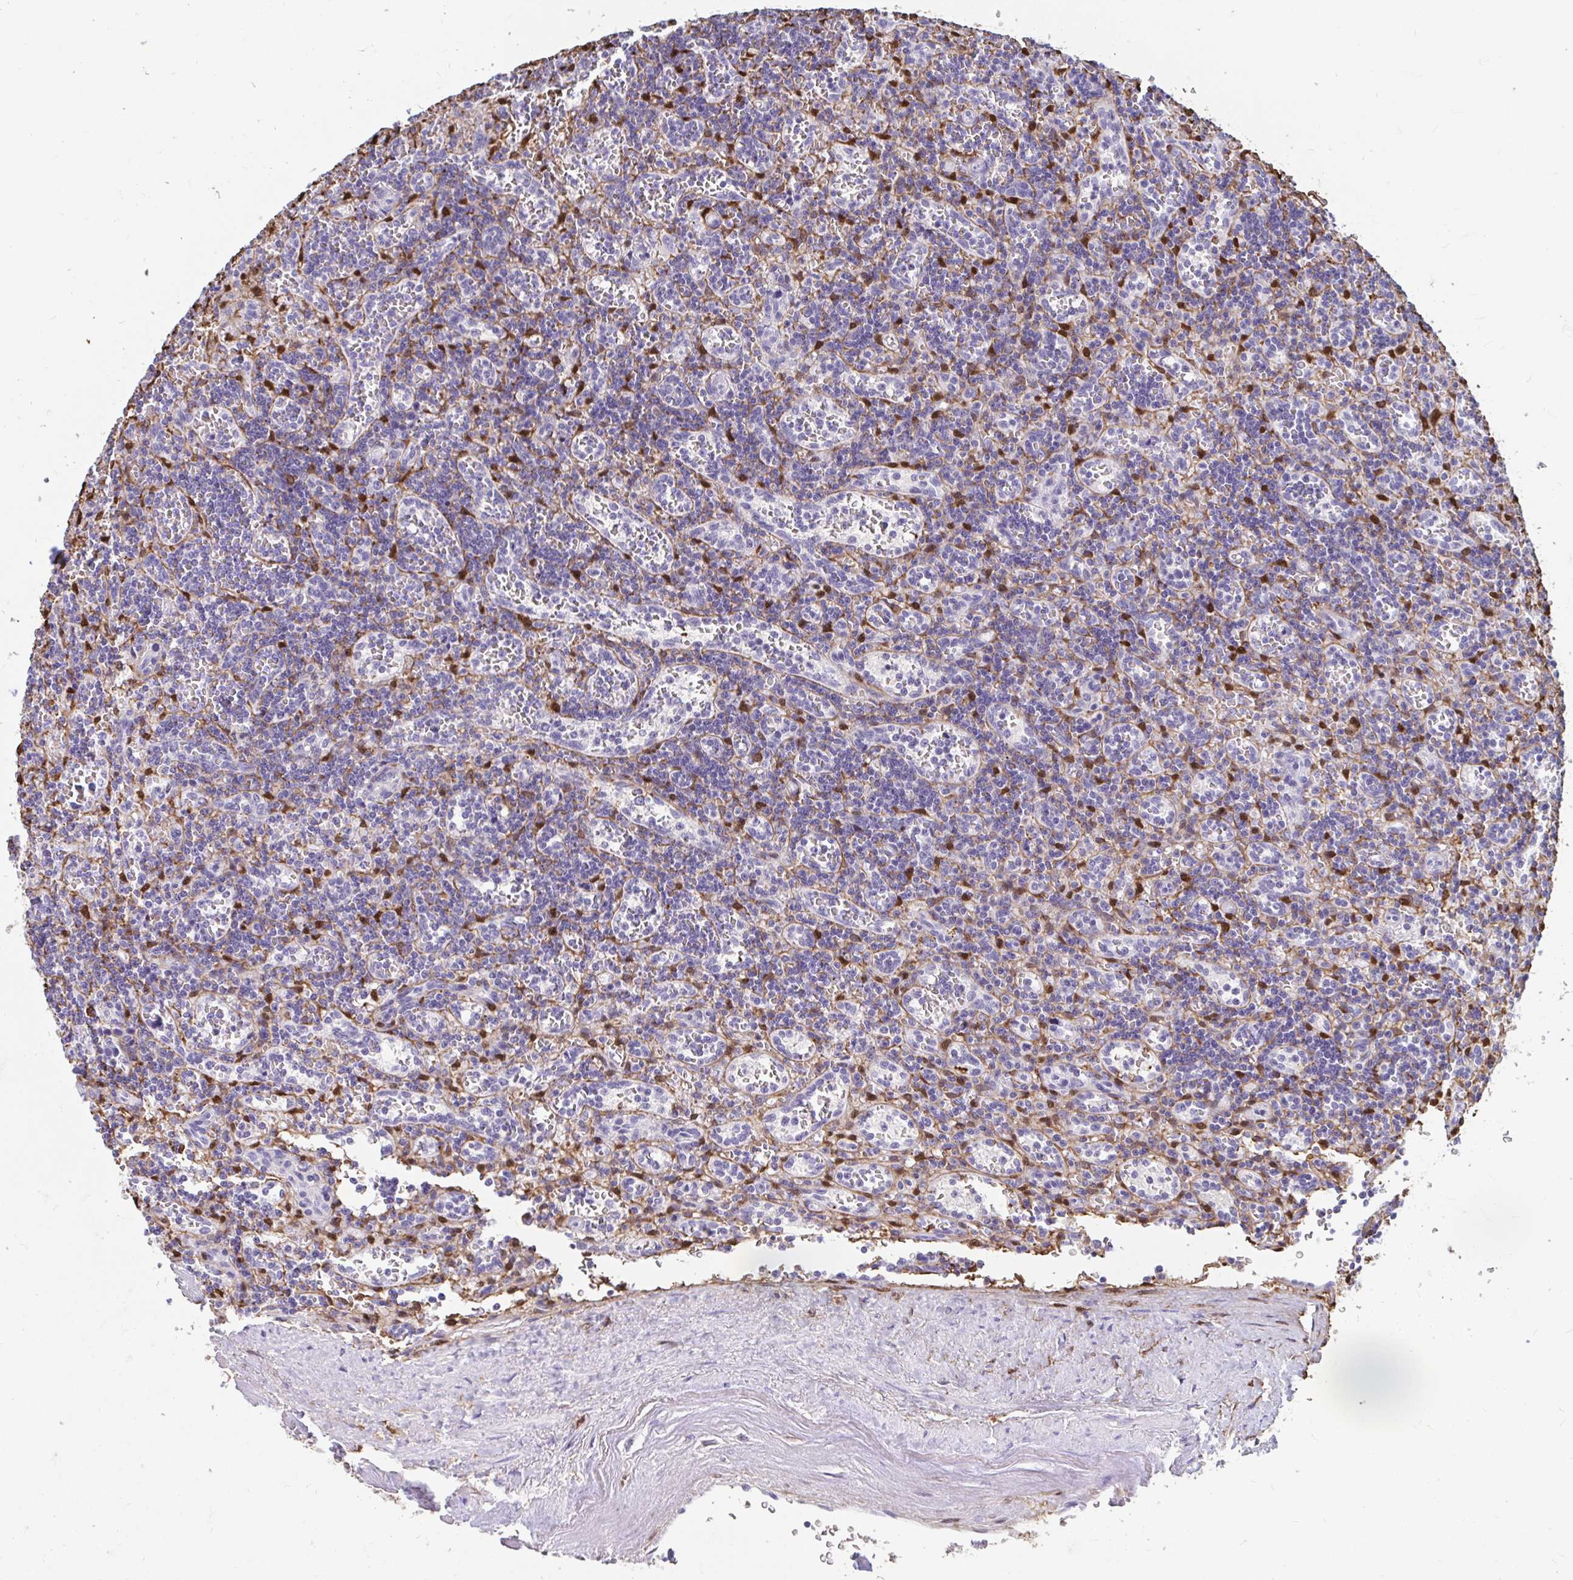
{"staining": {"intensity": "negative", "quantity": "none", "location": "none"}, "tissue": "lymphoma", "cell_type": "Tumor cells", "image_type": "cancer", "snomed": [{"axis": "morphology", "description": "Malignant lymphoma, non-Hodgkin's type, Low grade"}, {"axis": "topography", "description": "Spleen"}], "caption": "Photomicrograph shows no protein positivity in tumor cells of malignant lymphoma, non-Hodgkin's type (low-grade) tissue.", "gene": "ADH1A", "patient": {"sex": "male", "age": 73}}